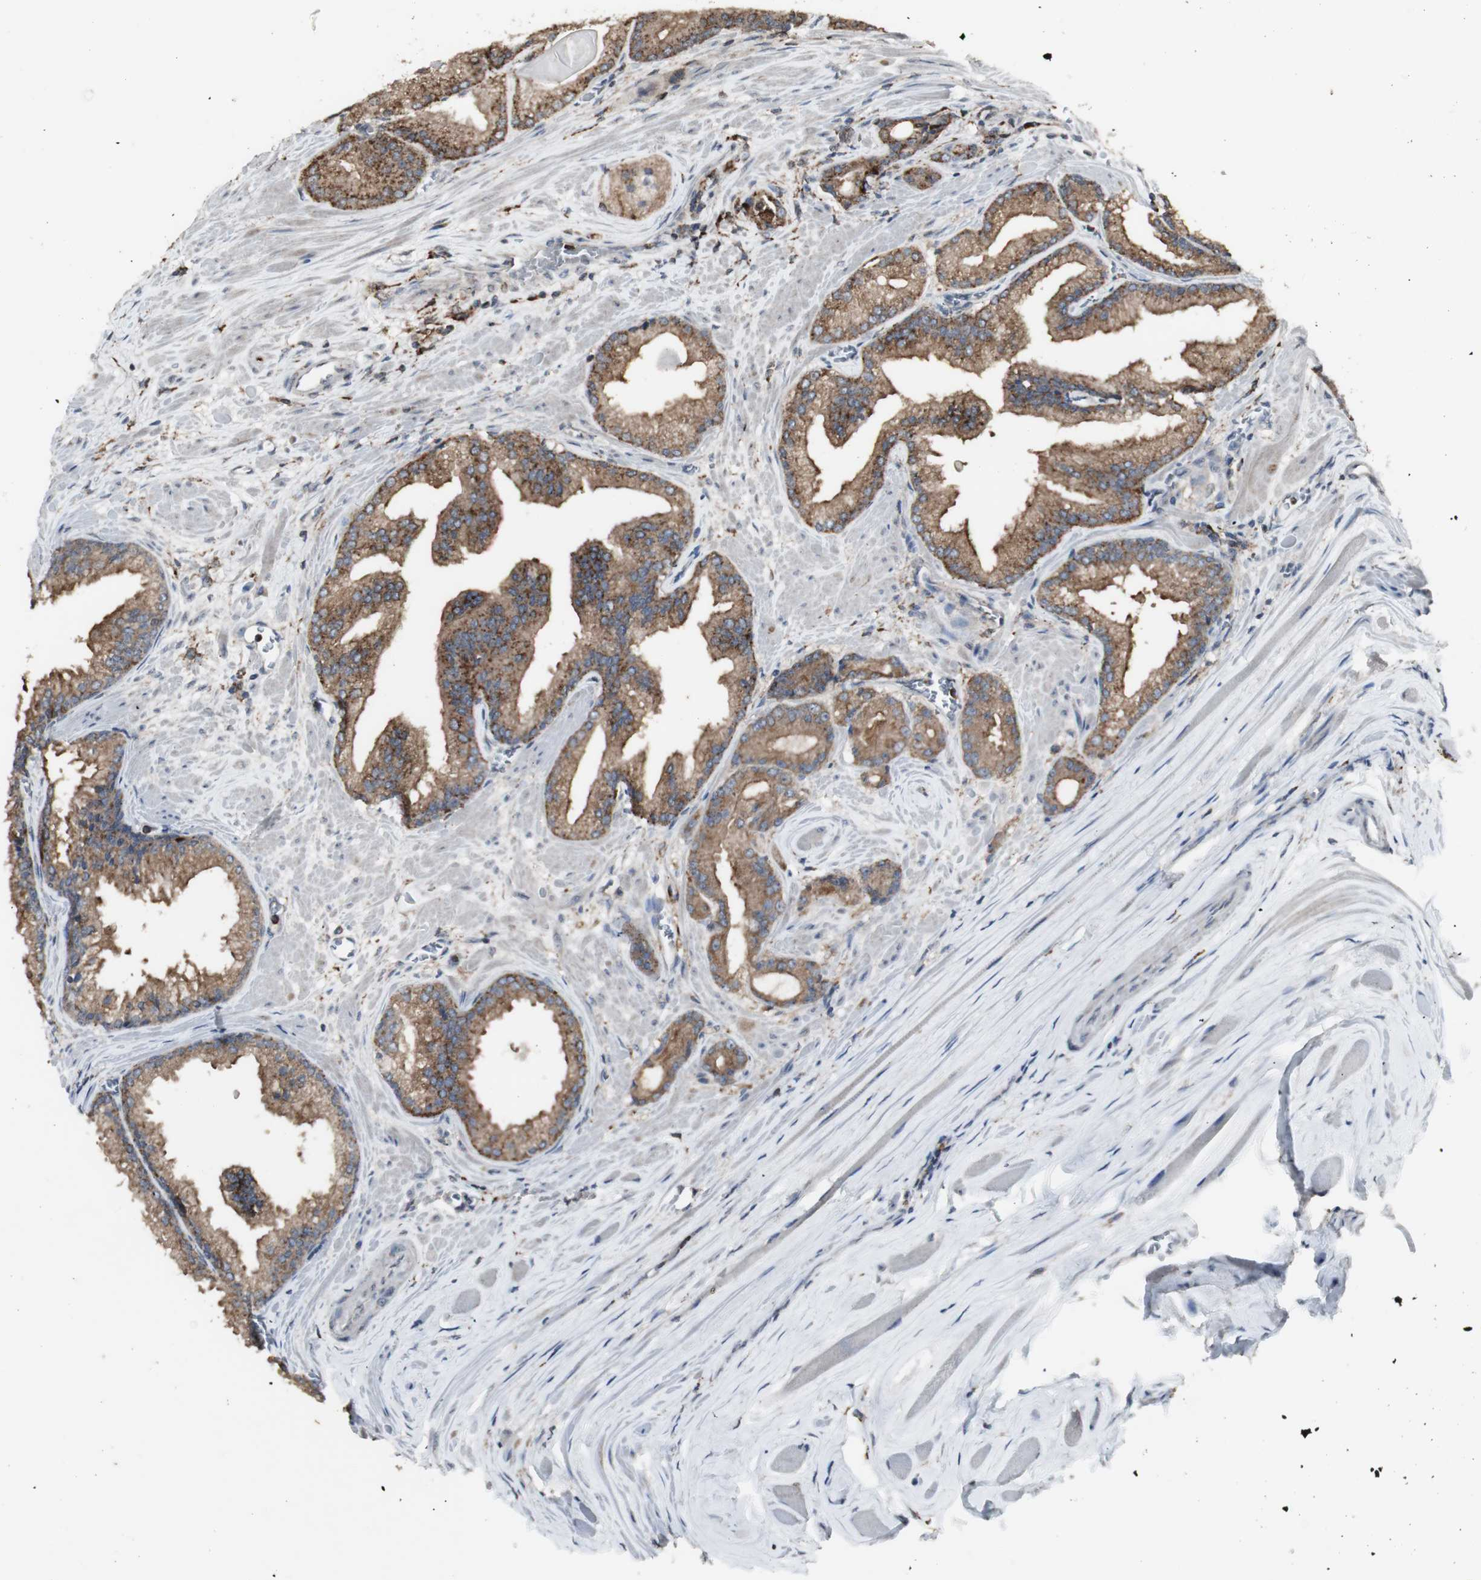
{"staining": {"intensity": "moderate", "quantity": ">75%", "location": "cytoplasmic/membranous"}, "tissue": "prostate cancer", "cell_type": "Tumor cells", "image_type": "cancer", "snomed": [{"axis": "morphology", "description": "Adenocarcinoma, Low grade"}, {"axis": "topography", "description": "Prostate"}], "caption": "Protein staining by IHC exhibits moderate cytoplasmic/membranous expression in about >75% of tumor cells in prostate cancer.", "gene": "ATP6V1E1", "patient": {"sex": "male", "age": 59}}